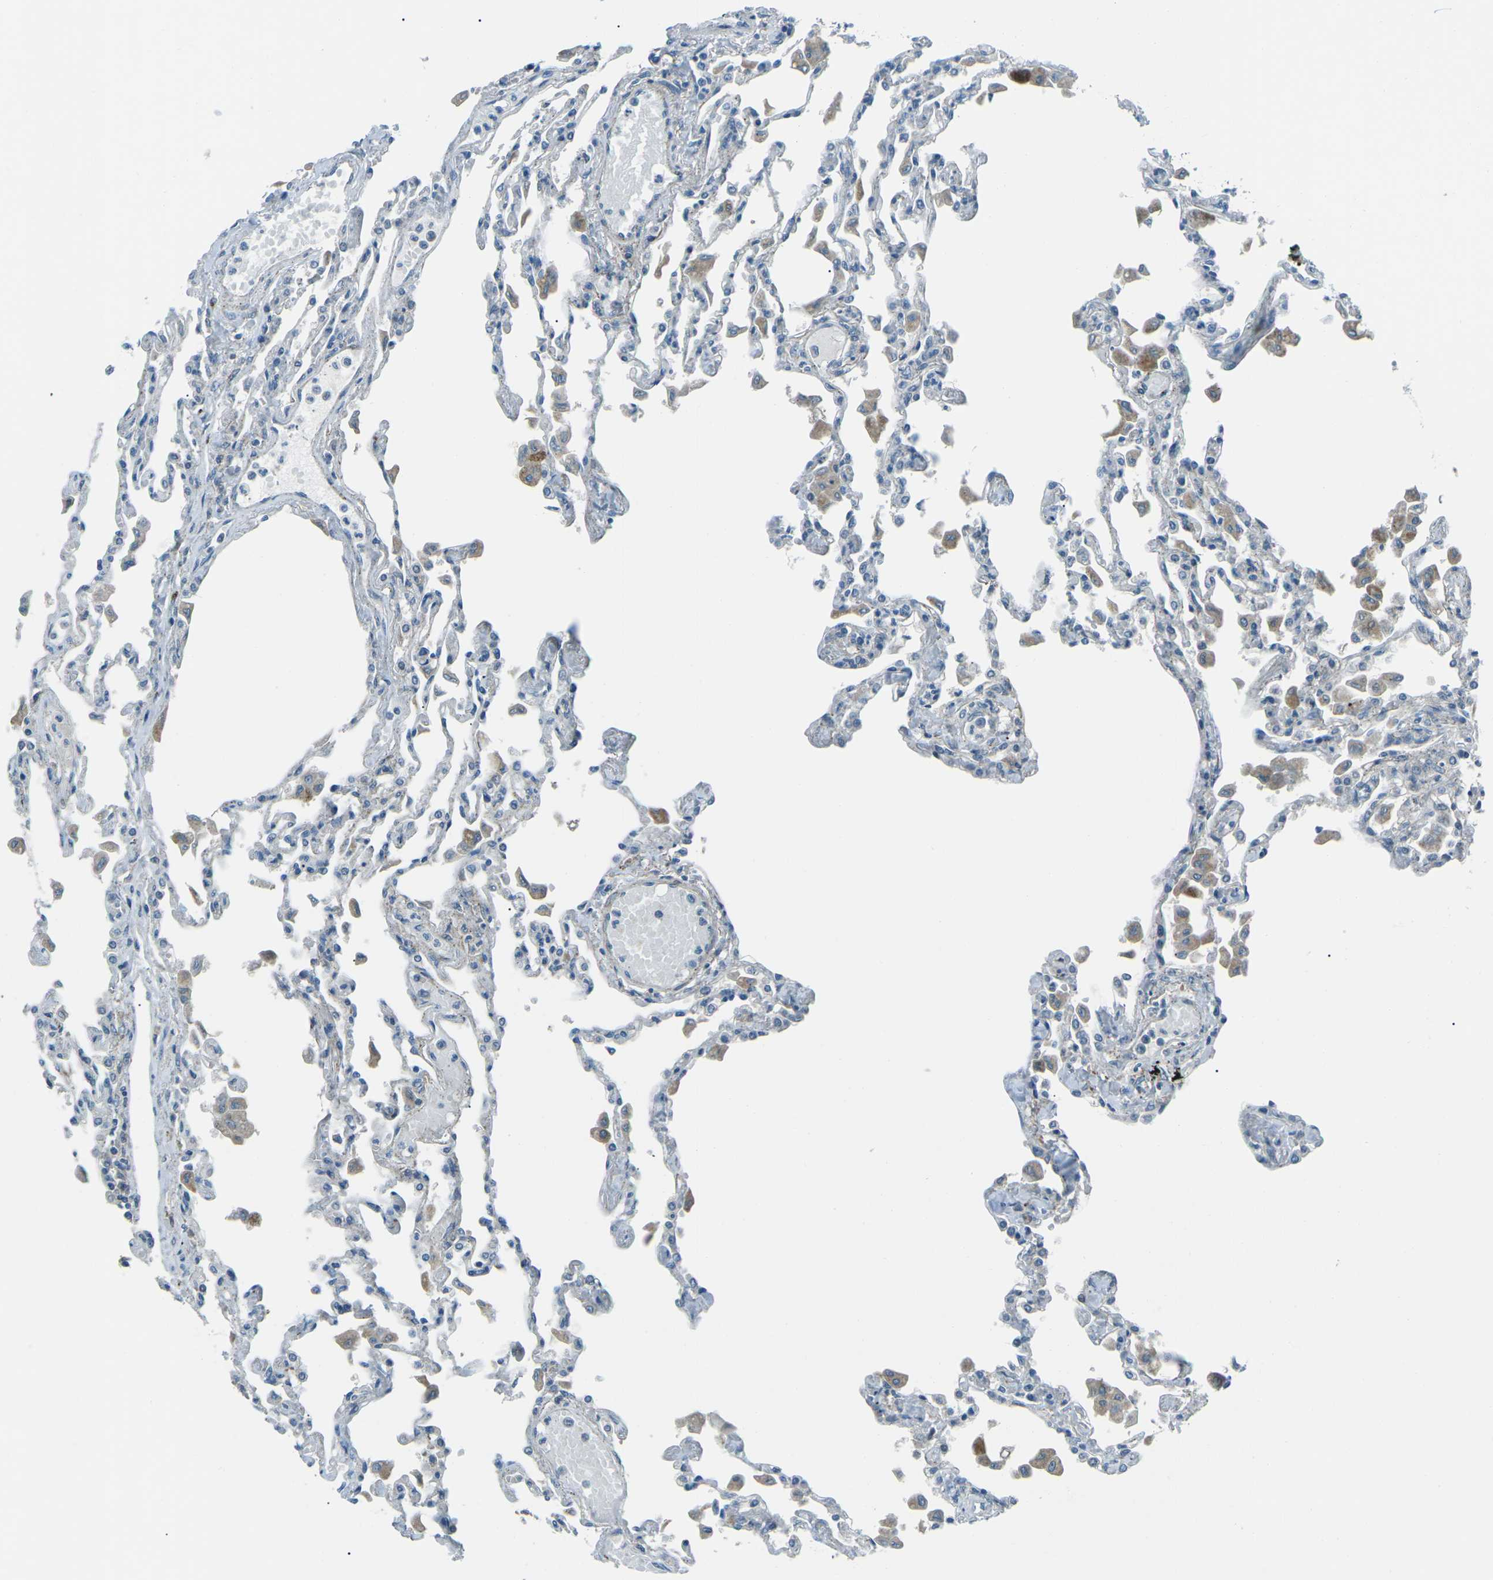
{"staining": {"intensity": "negative", "quantity": "none", "location": "none"}, "tissue": "lung", "cell_type": "Alveolar cells", "image_type": "normal", "snomed": [{"axis": "morphology", "description": "Normal tissue, NOS"}, {"axis": "topography", "description": "Bronchus"}, {"axis": "topography", "description": "Lung"}], "caption": "Protein analysis of benign lung exhibits no significant staining in alveolar cells. (IHC, brightfield microscopy, high magnification).", "gene": "PRKCA", "patient": {"sex": "female", "age": 49}}